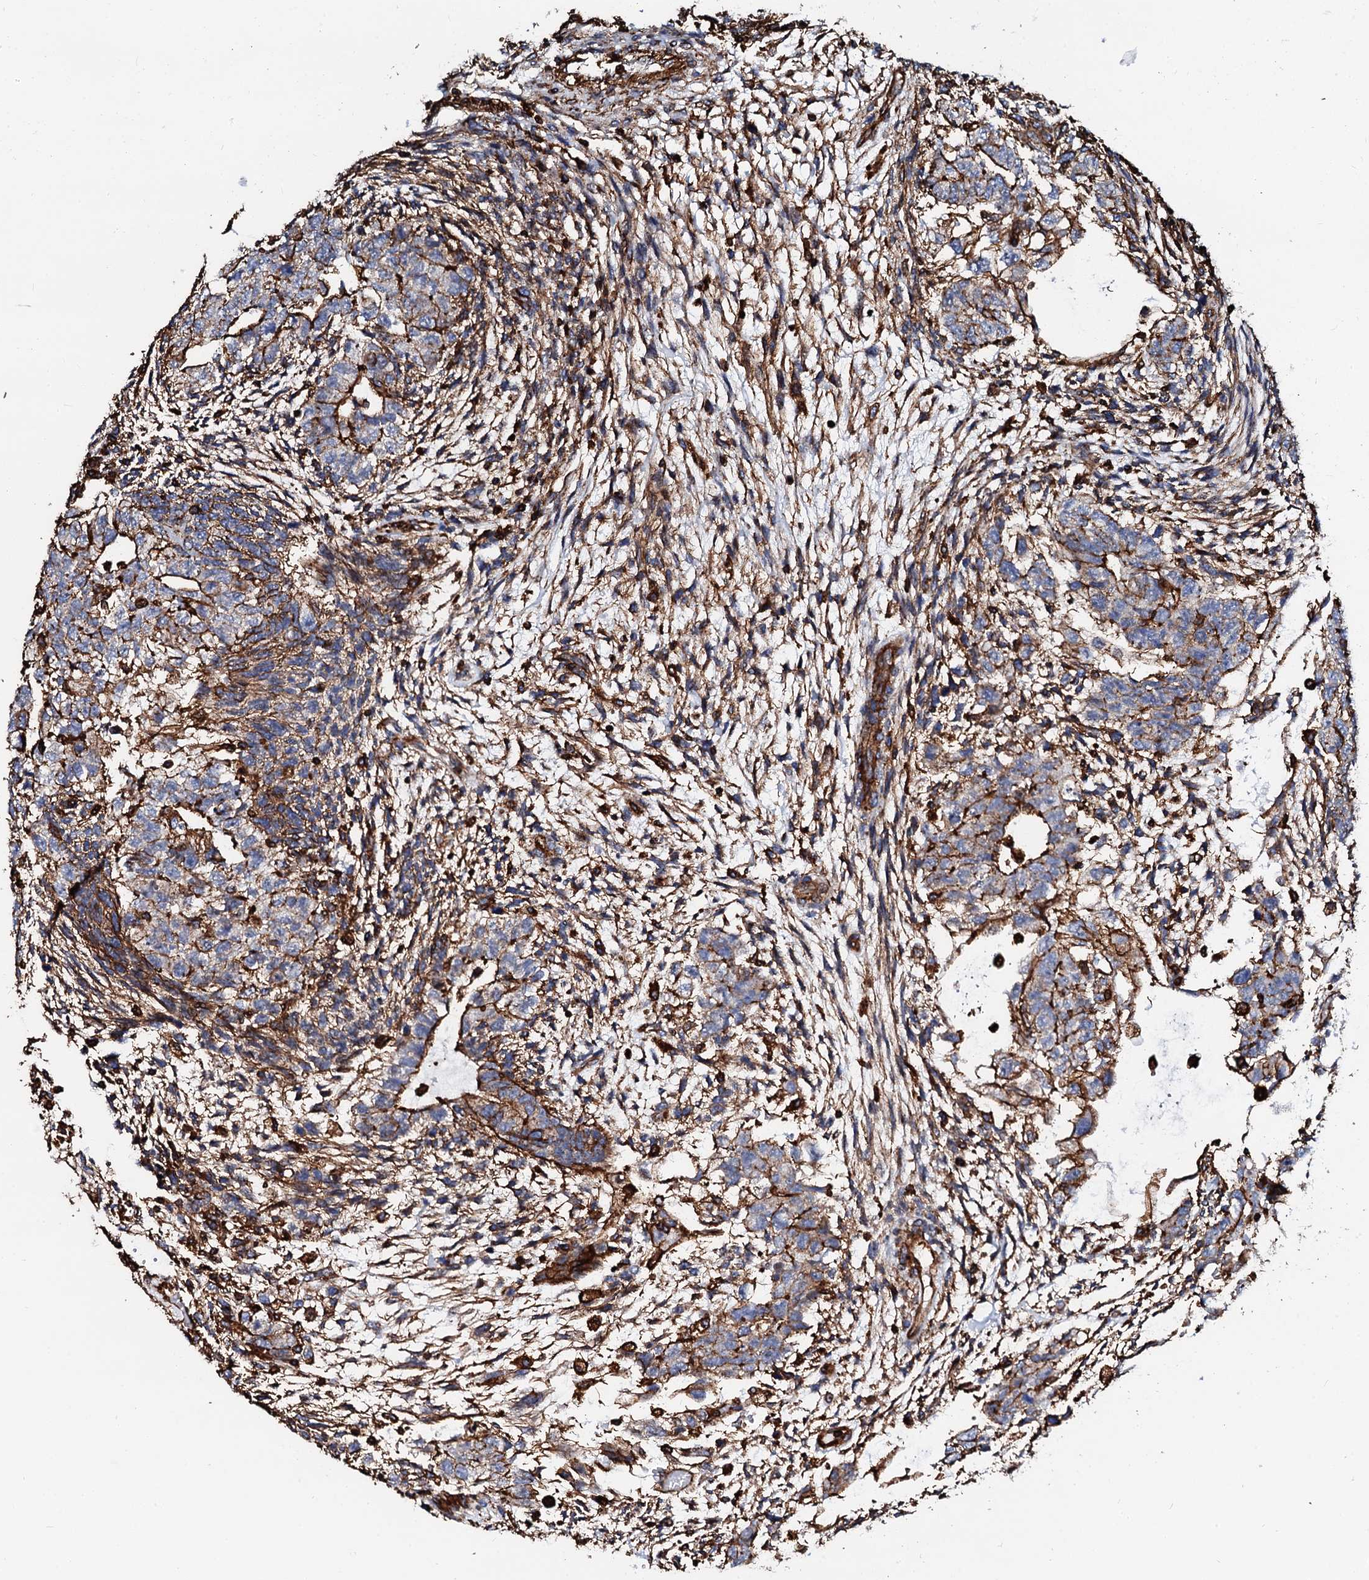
{"staining": {"intensity": "strong", "quantity": "25%-75%", "location": "cytoplasmic/membranous"}, "tissue": "testis cancer", "cell_type": "Tumor cells", "image_type": "cancer", "snomed": [{"axis": "morphology", "description": "Carcinoma, Embryonal, NOS"}, {"axis": "topography", "description": "Testis"}], "caption": "Human testis cancer stained with a protein marker demonstrates strong staining in tumor cells.", "gene": "INTS10", "patient": {"sex": "male", "age": 36}}